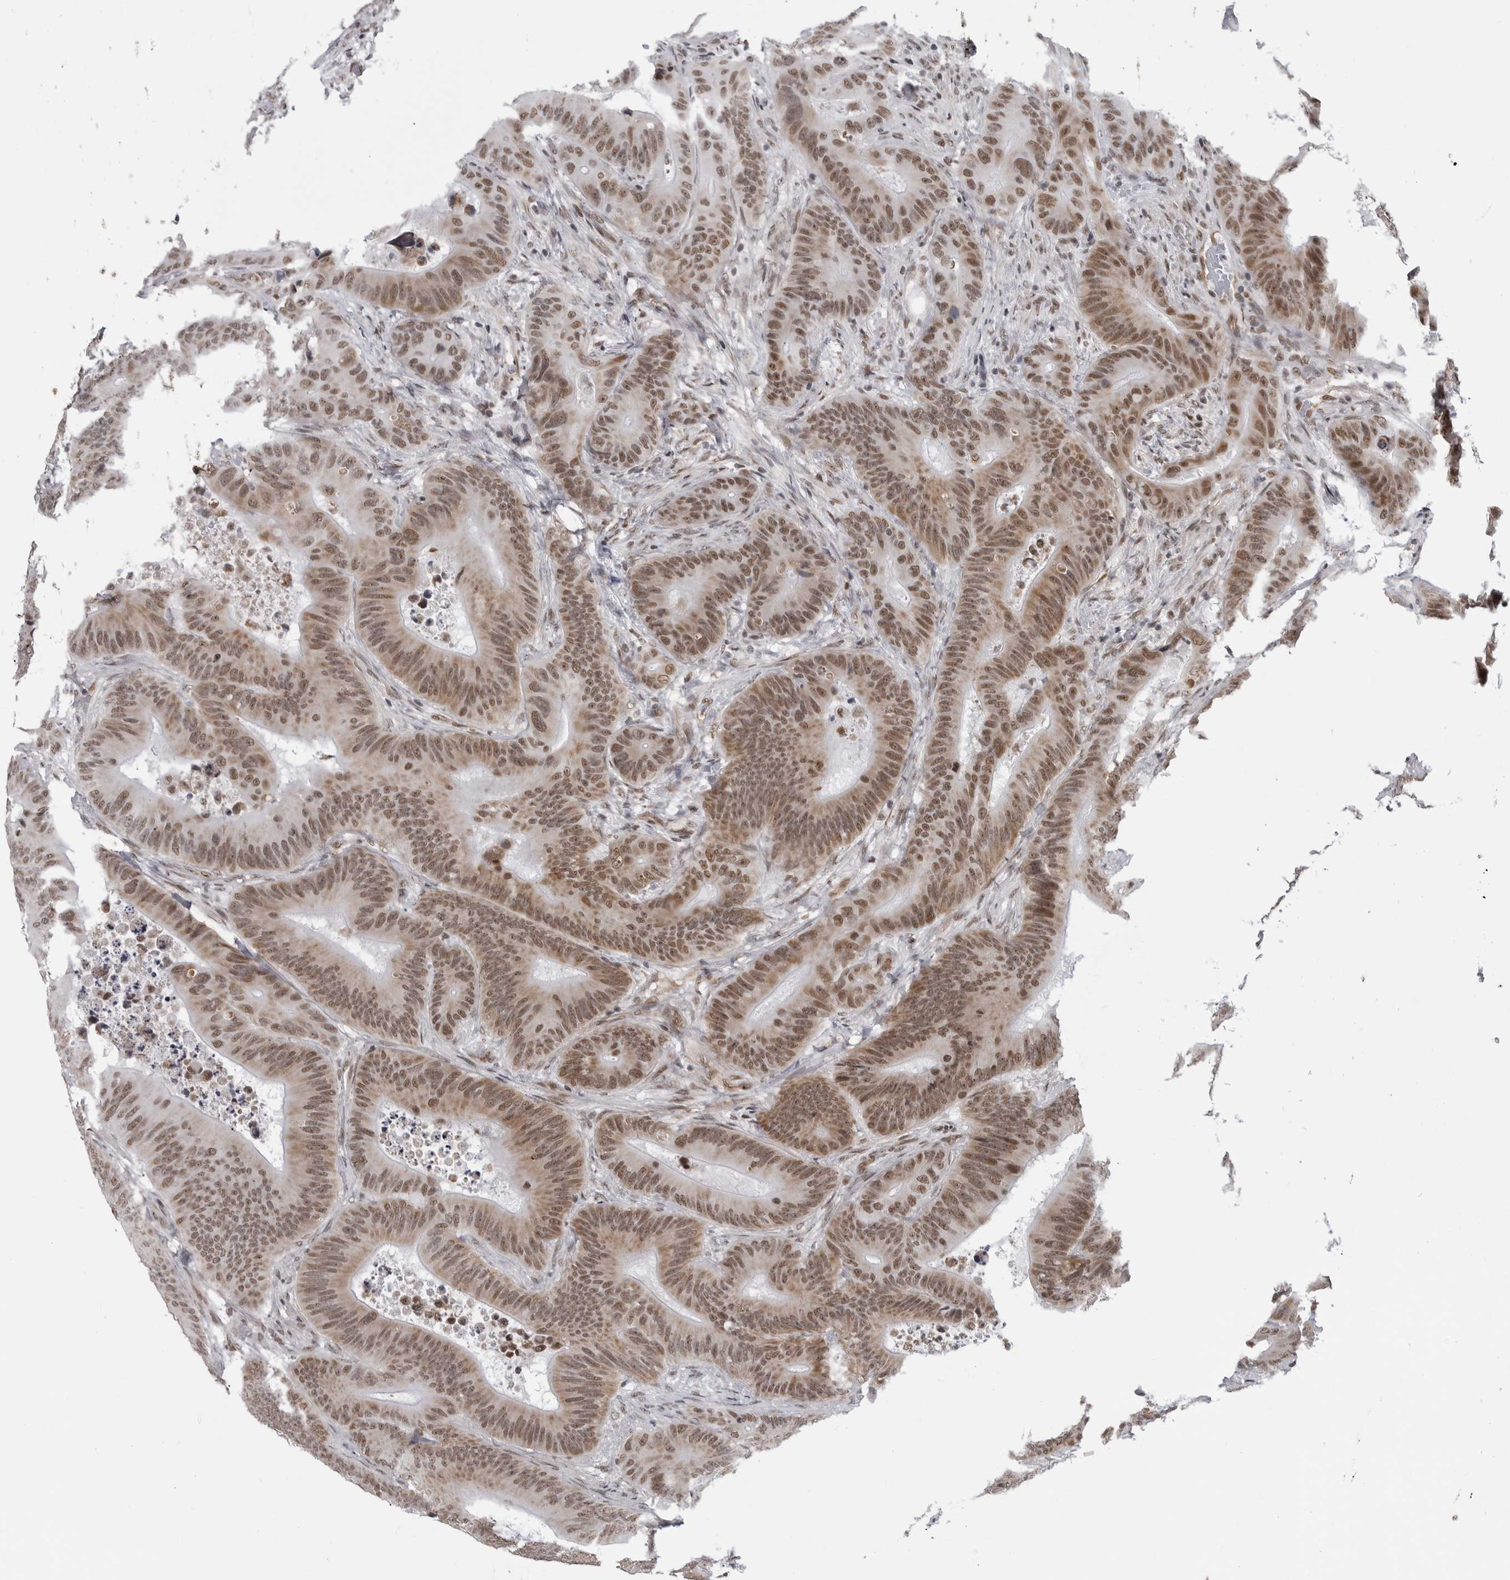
{"staining": {"intensity": "moderate", "quantity": ">75%", "location": "nuclear"}, "tissue": "colorectal cancer", "cell_type": "Tumor cells", "image_type": "cancer", "snomed": [{"axis": "morphology", "description": "Adenocarcinoma, NOS"}, {"axis": "topography", "description": "Colon"}], "caption": "Protein expression analysis of human colorectal cancer reveals moderate nuclear positivity in approximately >75% of tumor cells. The staining was performed using DAB, with brown indicating positive protein expression. Nuclei are stained blue with hematoxylin.", "gene": "RNF26", "patient": {"sex": "male", "age": 83}}